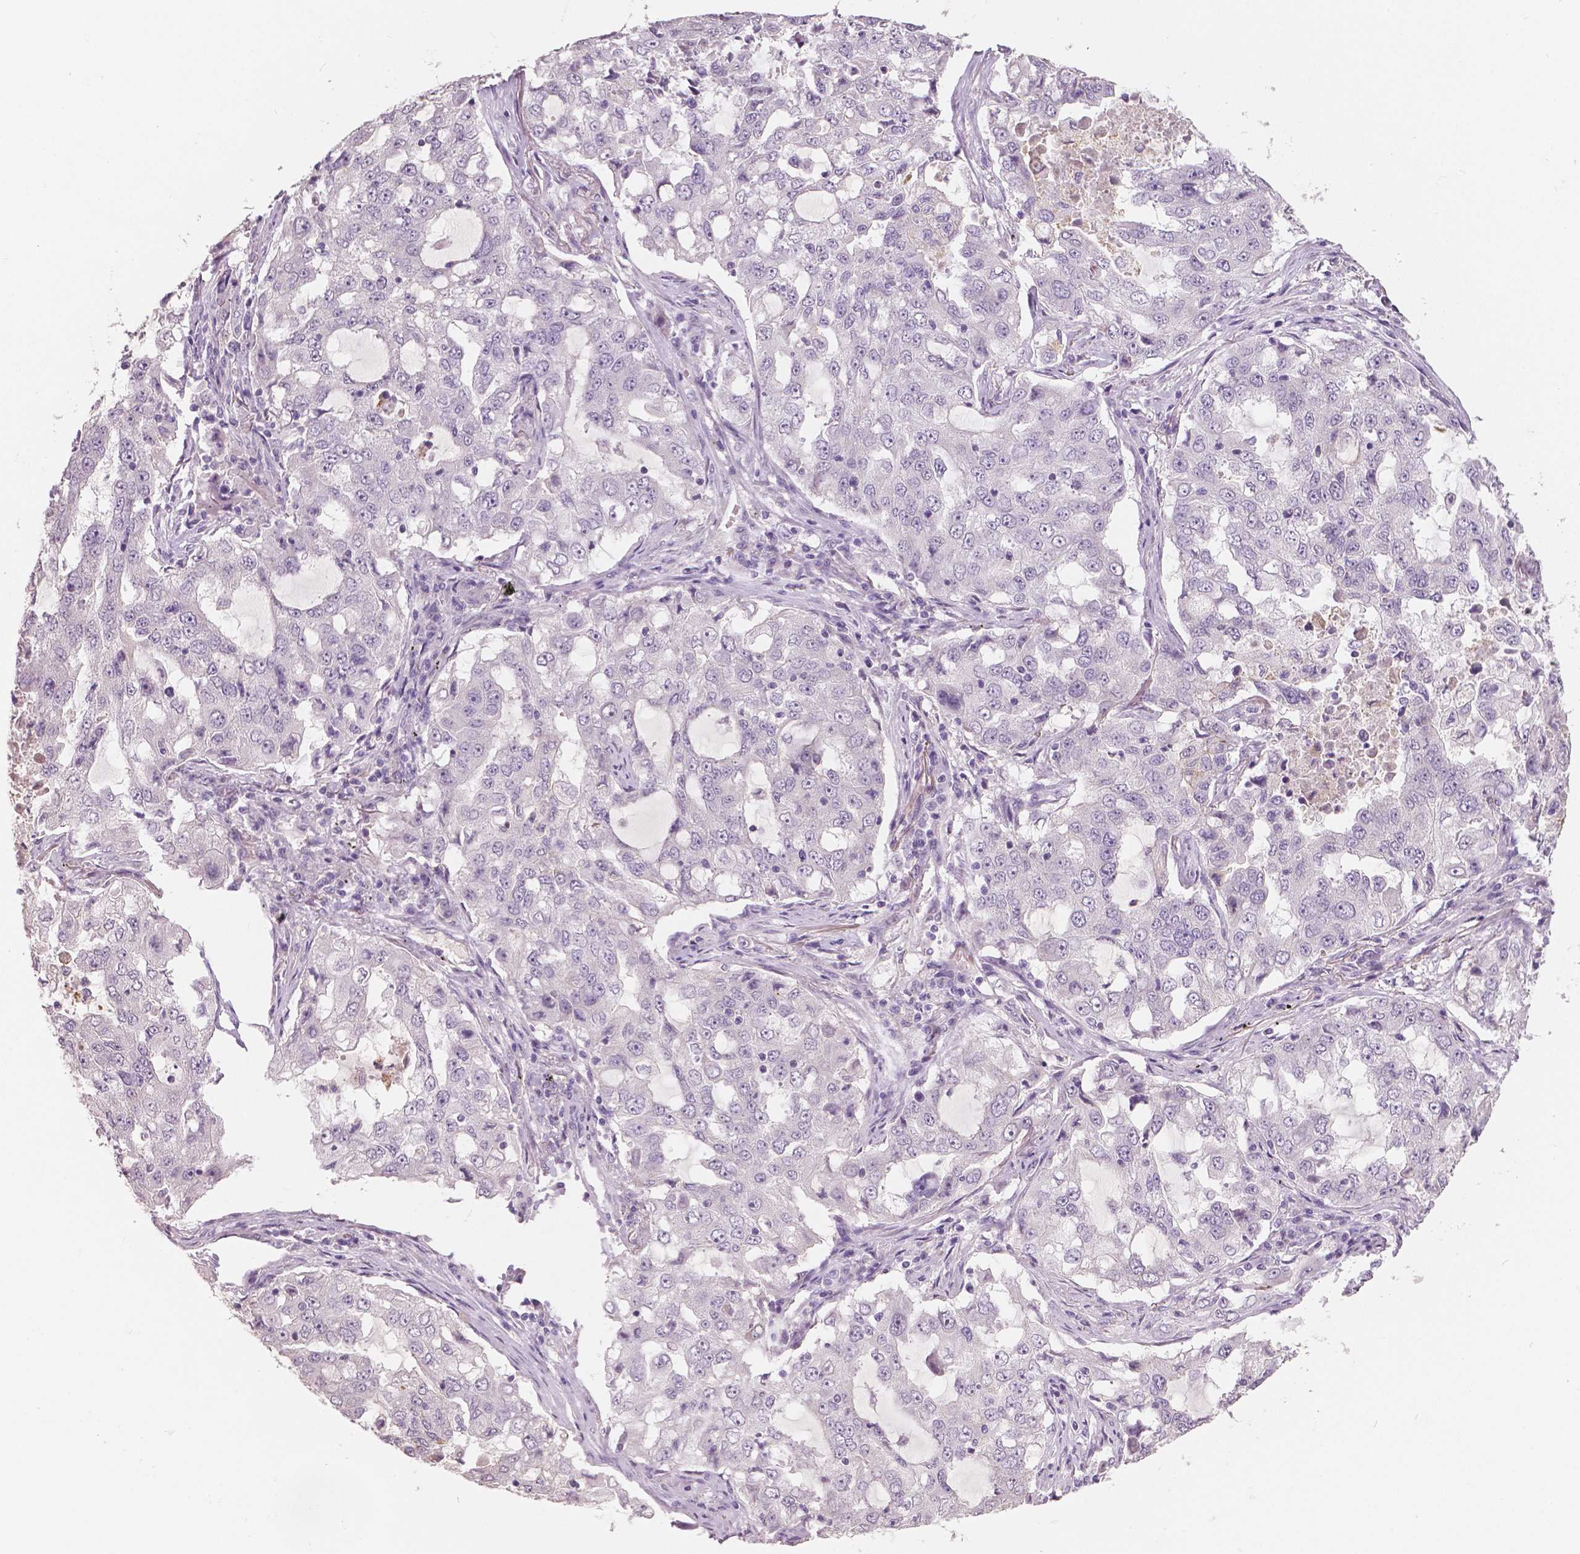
{"staining": {"intensity": "negative", "quantity": "none", "location": "none"}, "tissue": "lung cancer", "cell_type": "Tumor cells", "image_type": "cancer", "snomed": [{"axis": "morphology", "description": "Adenocarcinoma, NOS"}, {"axis": "topography", "description": "Lung"}], "caption": "Lung cancer (adenocarcinoma) was stained to show a protein in brown. There is no significant expression in tumor cells.", "gene": "APOA4", "patient": {"sex": "female", "age": 61}}